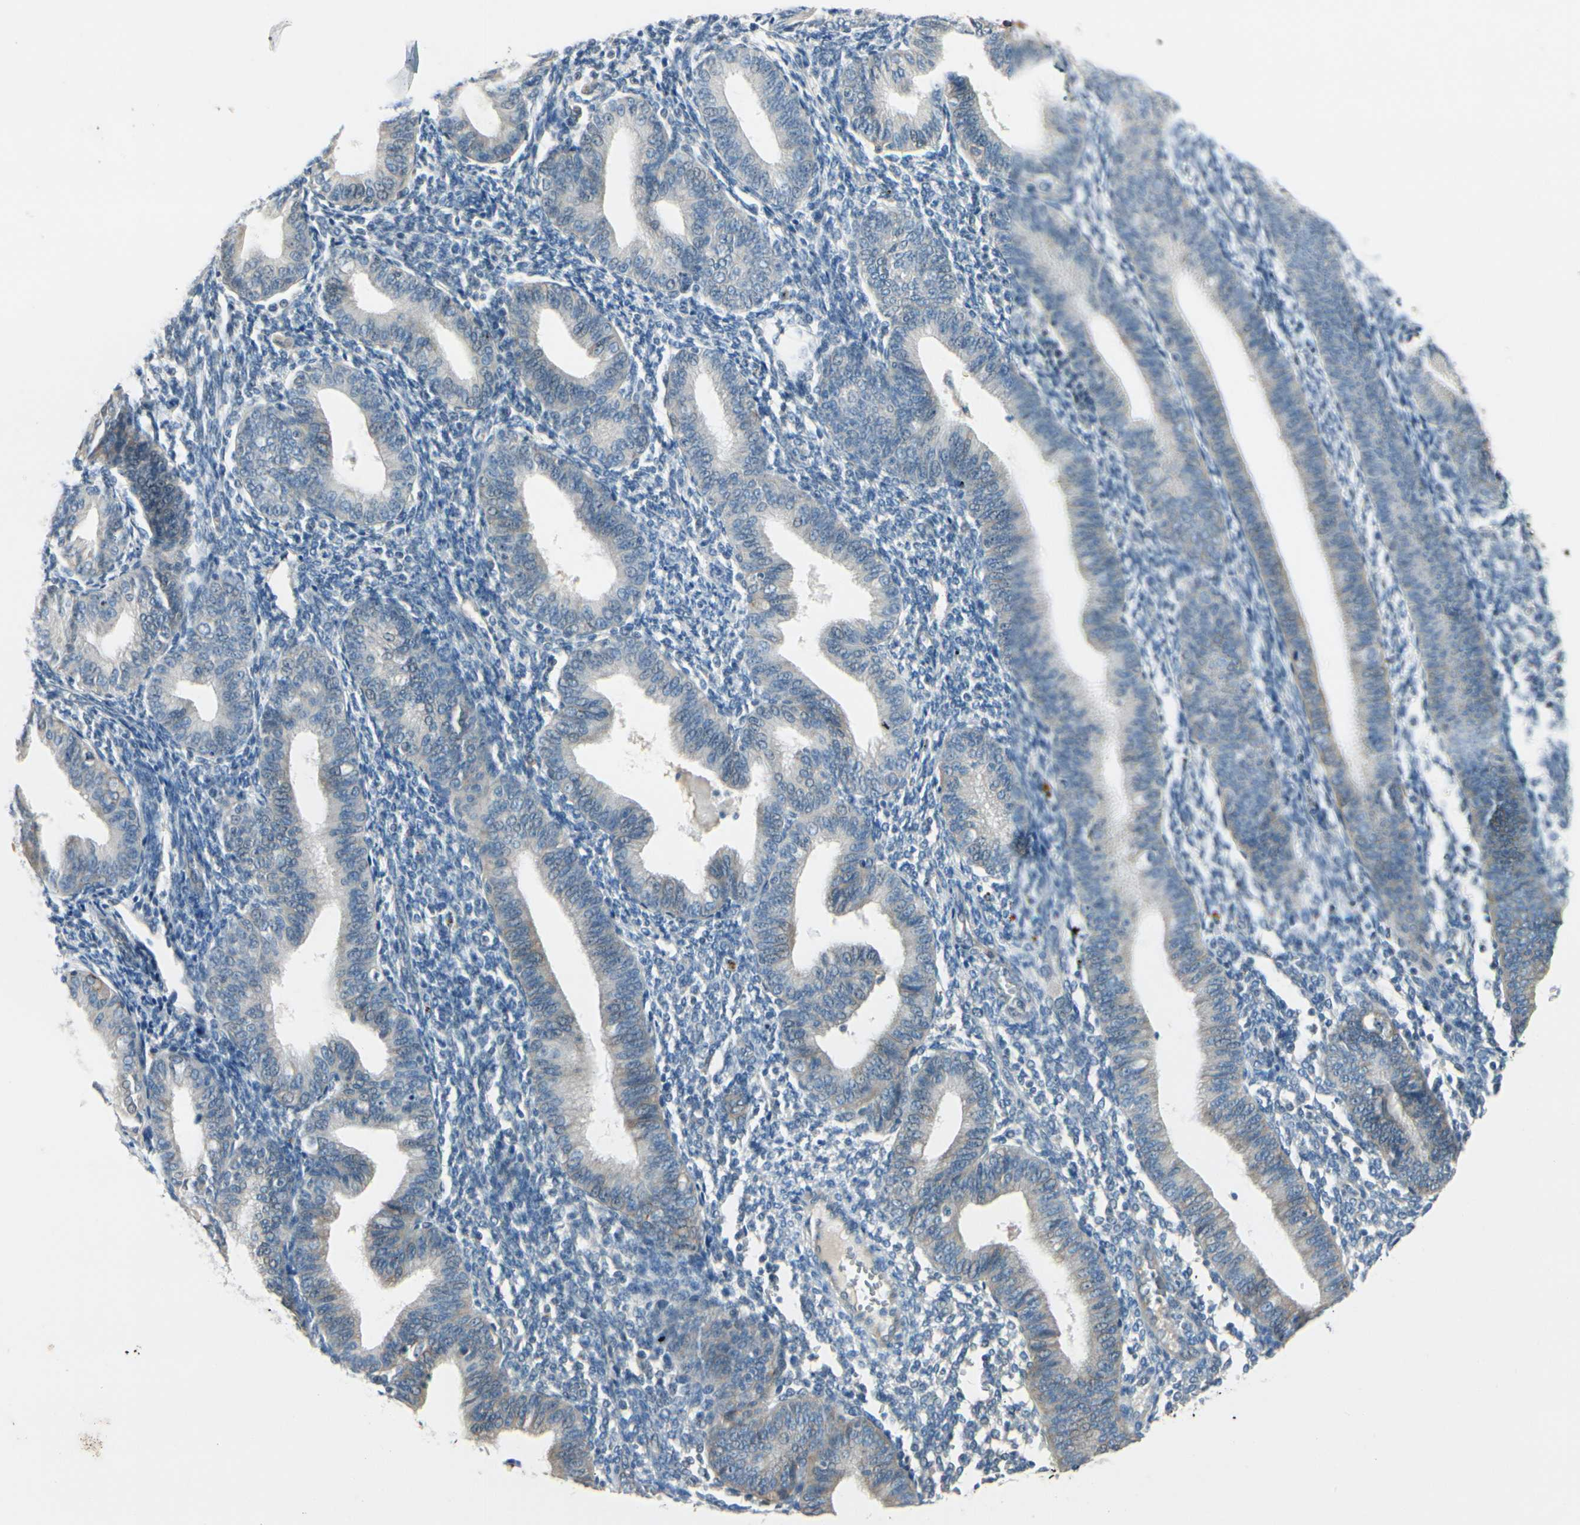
{"staining": {"intensity": "negative", "quantity": "none", "location": "none"}, "tissue": "endometrium", "cell_type": "Cells in endometrial stroma", "image_type": "normal", "snomed": [{"axis": "morphology", "description": "Normal tissue, NOS"}, {"axis": "topography", "description": "Endometrium"}], "caption": "Immunohistochemical staining of normal human endometrium reveals no significant positivity in cells in endometrial stroma. (Immunohistochemistry, brightfield microscopy, high magnification).", "gene": "ITGA3", "patient": {"sex": "female", "age": 61}}